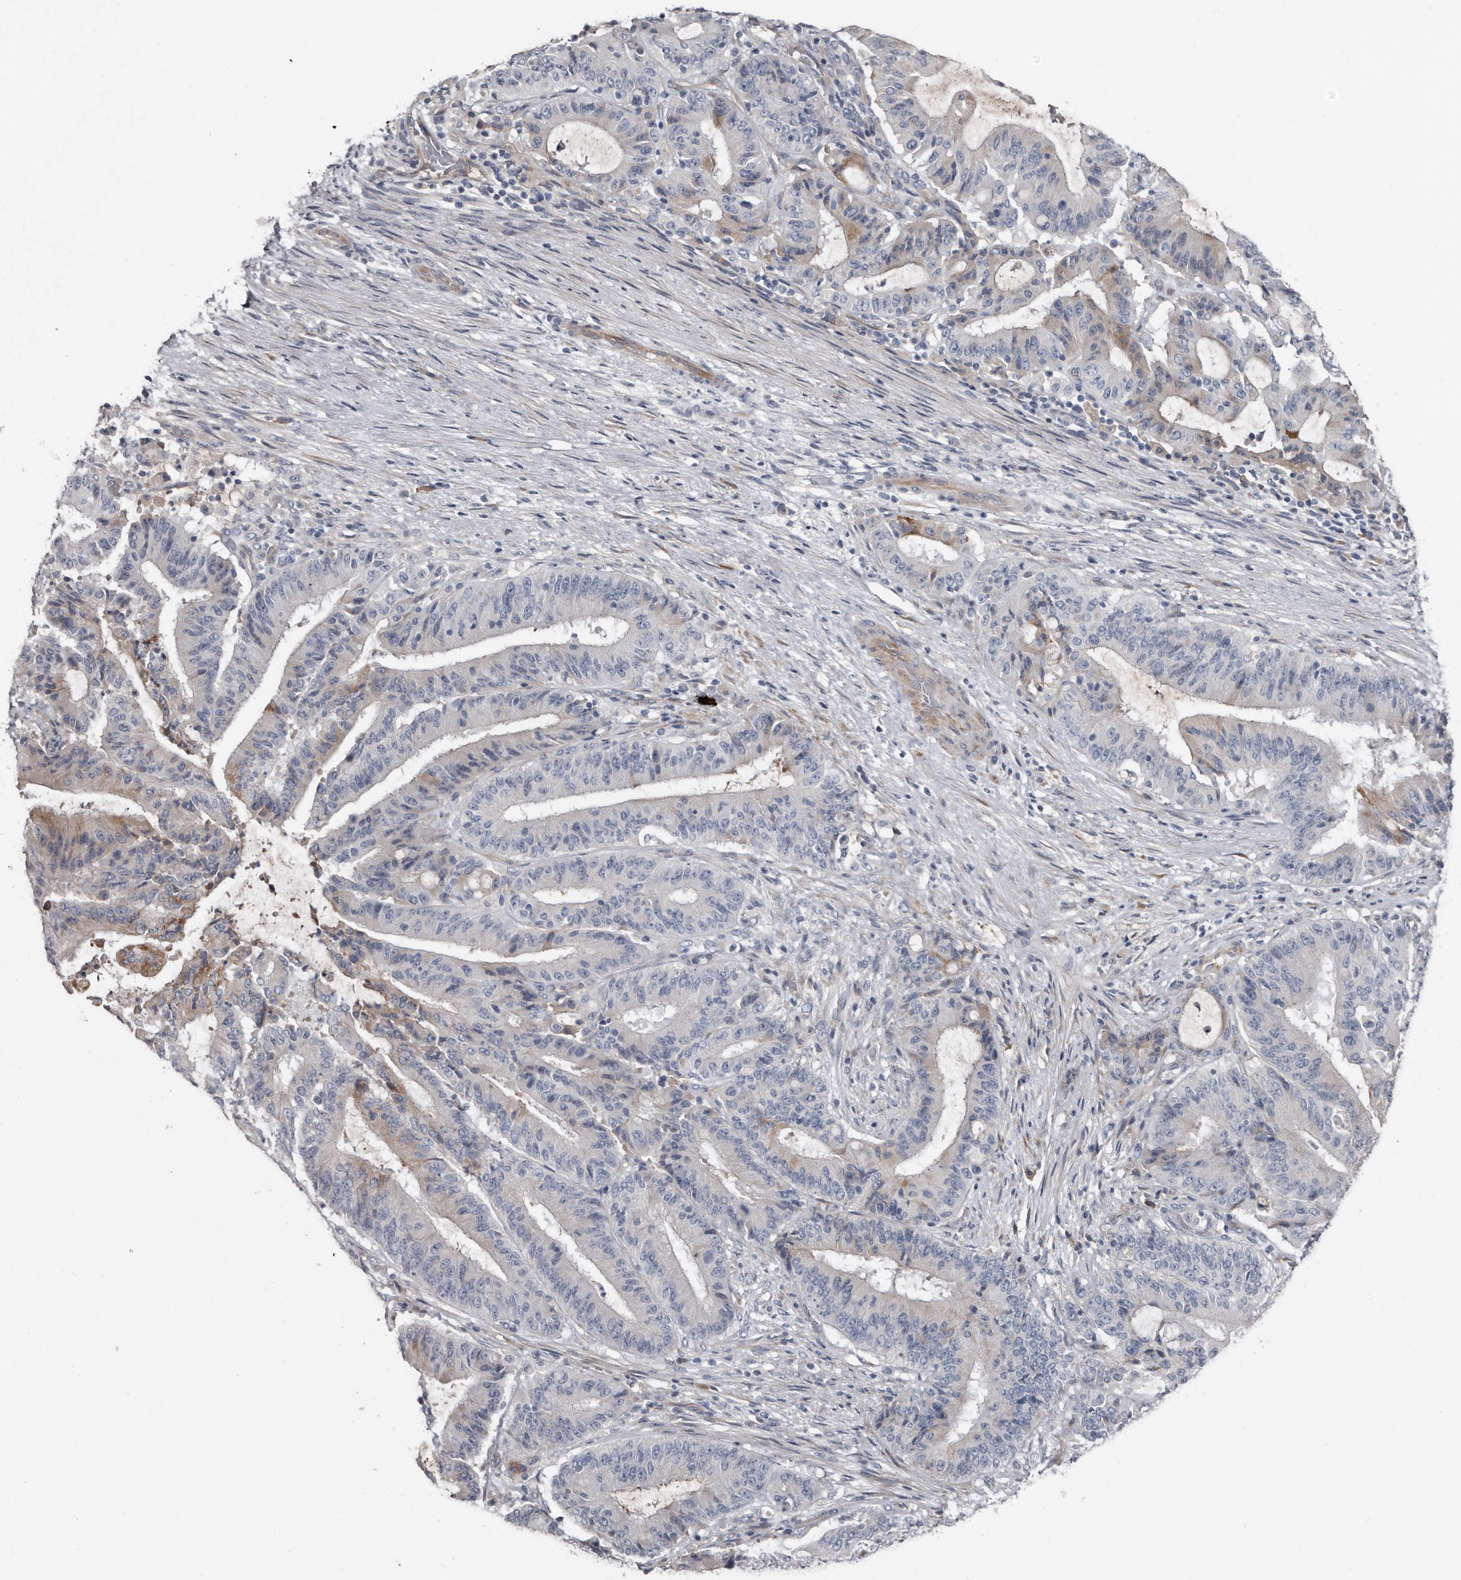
{"staining": {"intensity": "moderate", "quantity": "<25%", "location": "cytoplasmic/membranous"}, "tissue": "liver cancer", "cell_type": "Tumor cells", "image_type": "cancer", "snomed": [{"axis": "morphology", "description": "Normal tissue, NOS"}, {"axis": "morphology", "description": "Cholangiocarcinoma"}, {"axis": "topography", "description": "Liver"}, {"axis": "topography", "description": "Peripheral nerve tissue"}], "caption": "Immunohistochemical staining of liver cancer exhibits low levels of moderate cytoplasmic/membranous staining in approximately <25% of tumor cells. (DAB (3,3'-diaminobenzidine) IHC, brown staining for protein, blue staining for nuclei).", "gene": "ZNF114", "patient": {"sex": "female", "age": 73}}